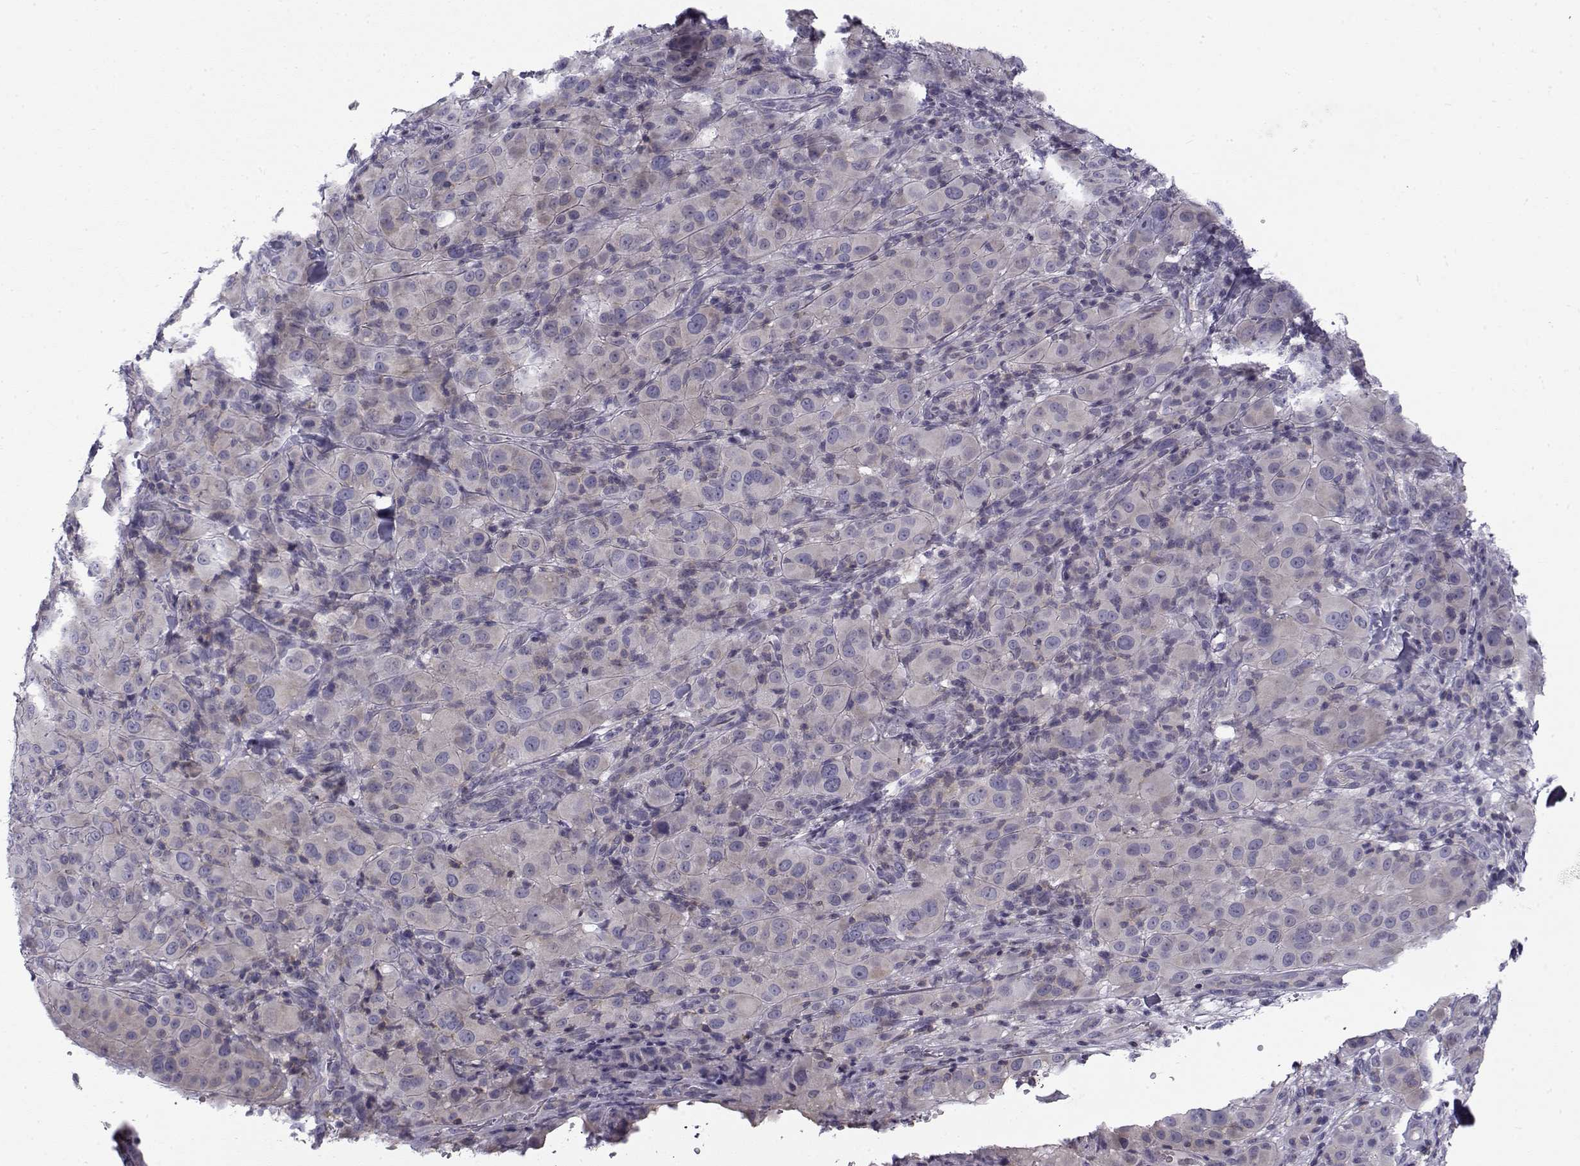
{"staining": {"intensity": "negative", "quantity": "none", "location": "none"}, "tissue": "melanoma", "cell_type": "Tumor cells", "image_type": "cancer", "snomed": [{"axis": "morphology", "description": "Malignant melanoma, NOS"}, {"axis": "topography", "description": "Skin"}], "caption": "This is an immunohistochemistry histopathology image of human melanoma. There is no staining in tumor cells.", "gene": "LRRC27", "patient": {"sex": "female", "age": 87}}